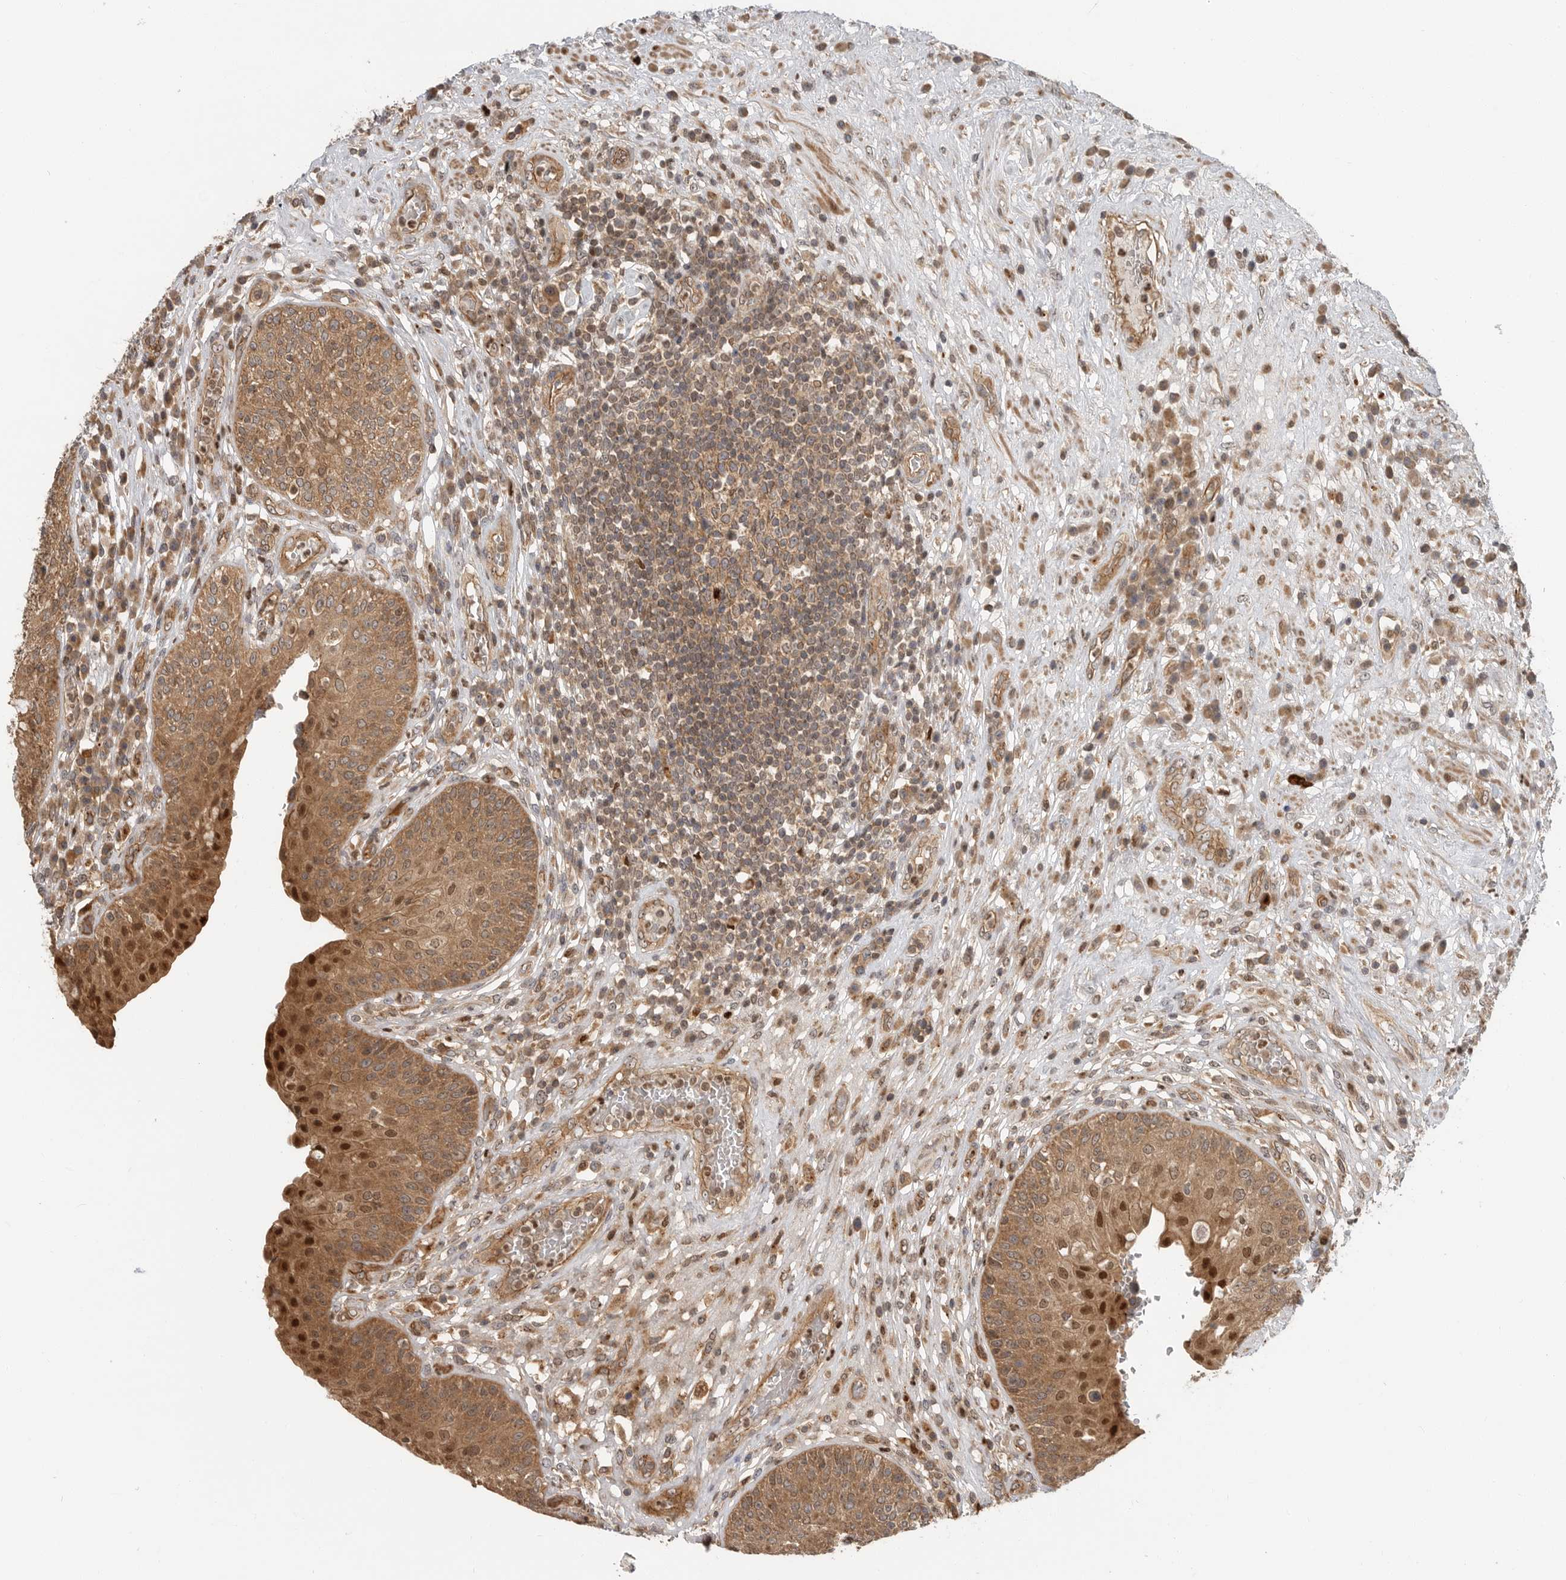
{"staining": {"intensity": "strong", "quantity": ">75%", "location": "cytoplasmic/membranous,nuclear"}, "tissue": "urinary bladder", "cell_type": "Urothelial cells", "image_type": "normal", "snomed": [{"axis": "morphology", "description": "Normal tissue, NOS"}, {"axis": "topography", "description": "Urinary bladder"}], "caption": "A high-resolution photomicrograph shows IHC staining of unremarkable urinary bladder, which exhibits strong cytoplasmic/membranous,nuclear positivity in about >75% of urothelial cells. Using DAB (brown) and hematoxylin (blue) stains, captured at high magnification using brightfield microscopy.", "gene": "STRAP", "patient": {"sex": "female", "age": 62}}